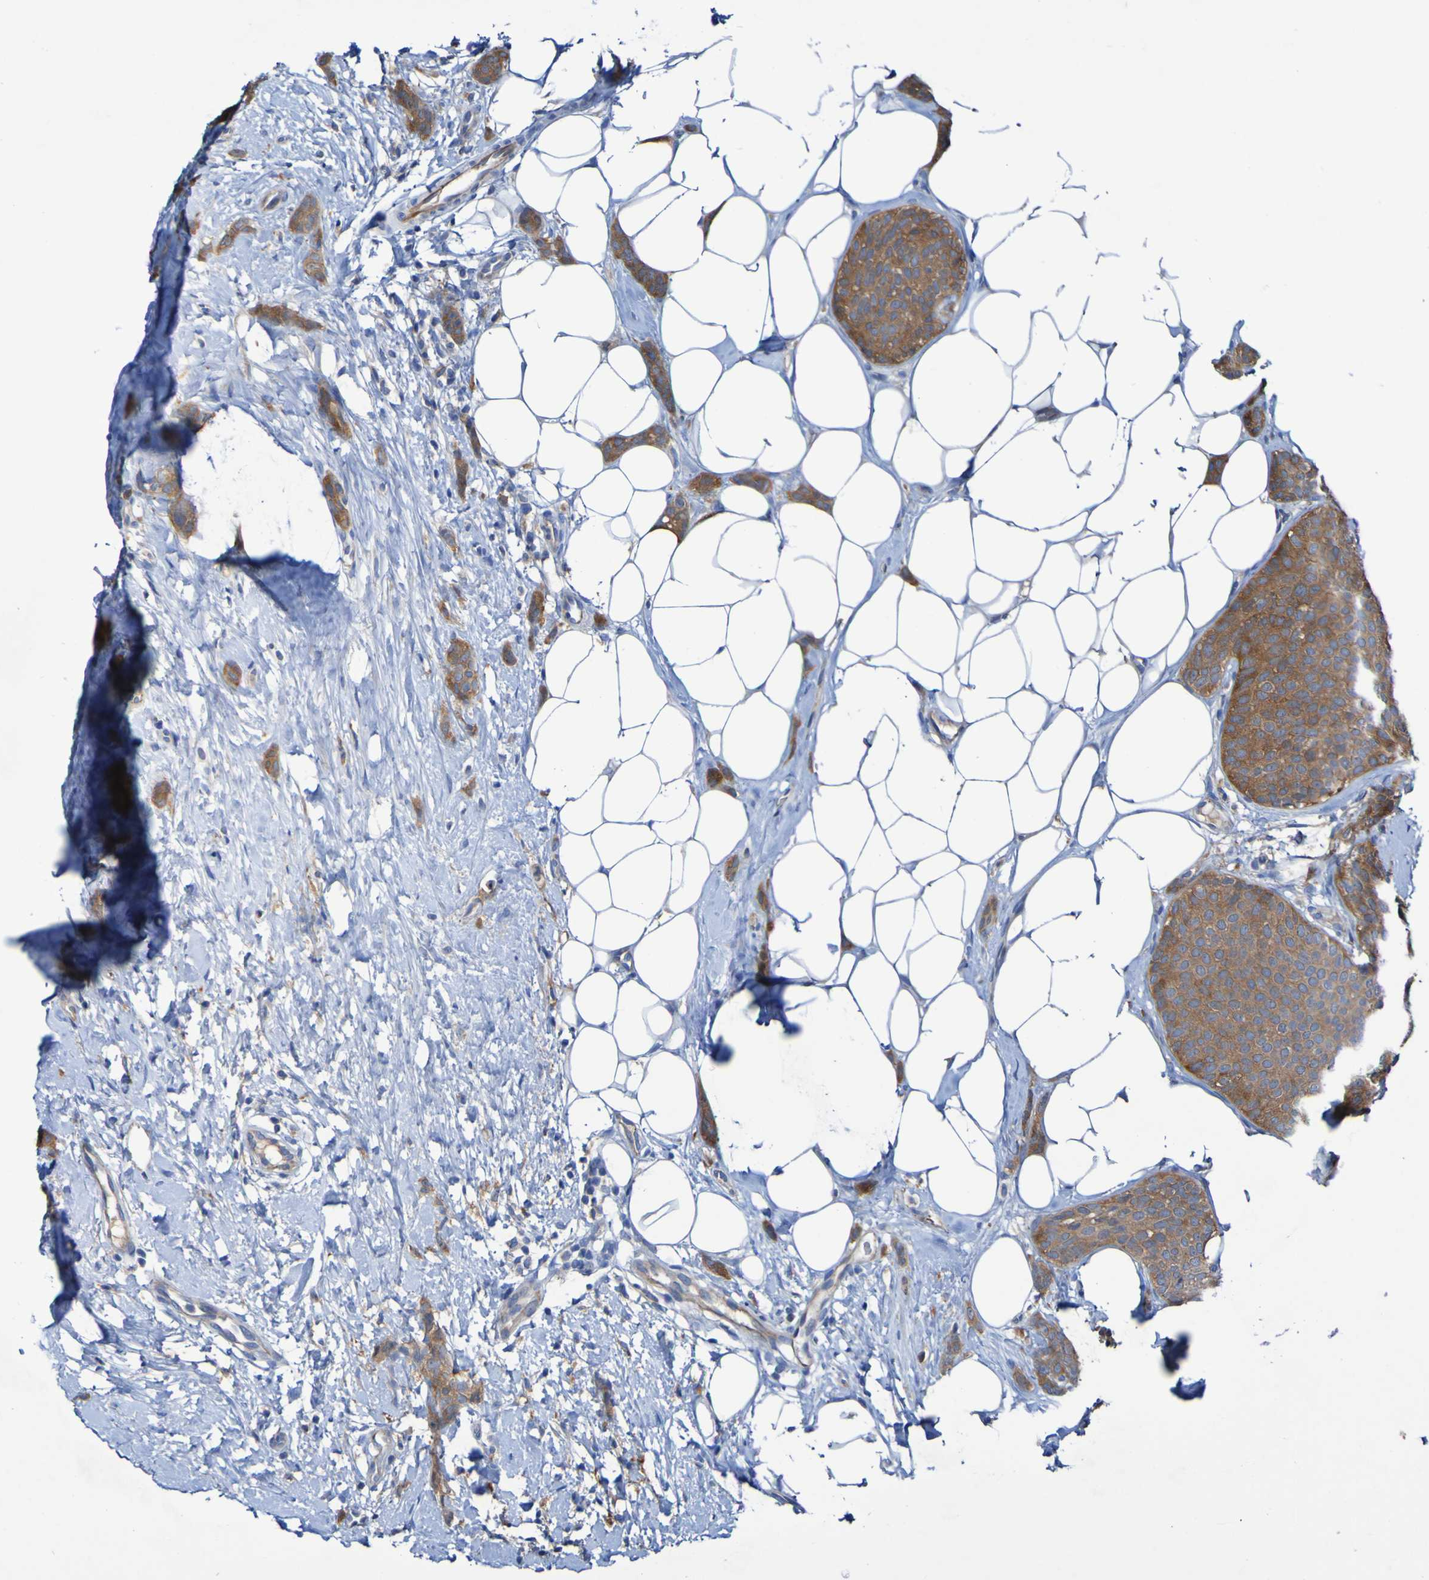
{"staining": {"intensity": "moderate", "quantity": ">75%", "location": "cytoplasmic/membranous"}, "tissue": "breast cancer", "cell_type": "Tumor cells", "image_type": "cancer", "snomed": [{"axis": "morphology", "description": "Lobular carcinoma"}, {"axis": "topography", "description": "Skin"}, {"axis": "topography", "description": "Breast"}], "caption": "Breast cancer (lobular carcinoma) stained with IHC reveals moderate cytoplasmic/membranous expression in approximately >75% of tumor cells. The protein is shown in brown color, while the nuclei are stained blue.", "gene": "ARHGEF16", "patient": {"sex": "female", "age": 46}}